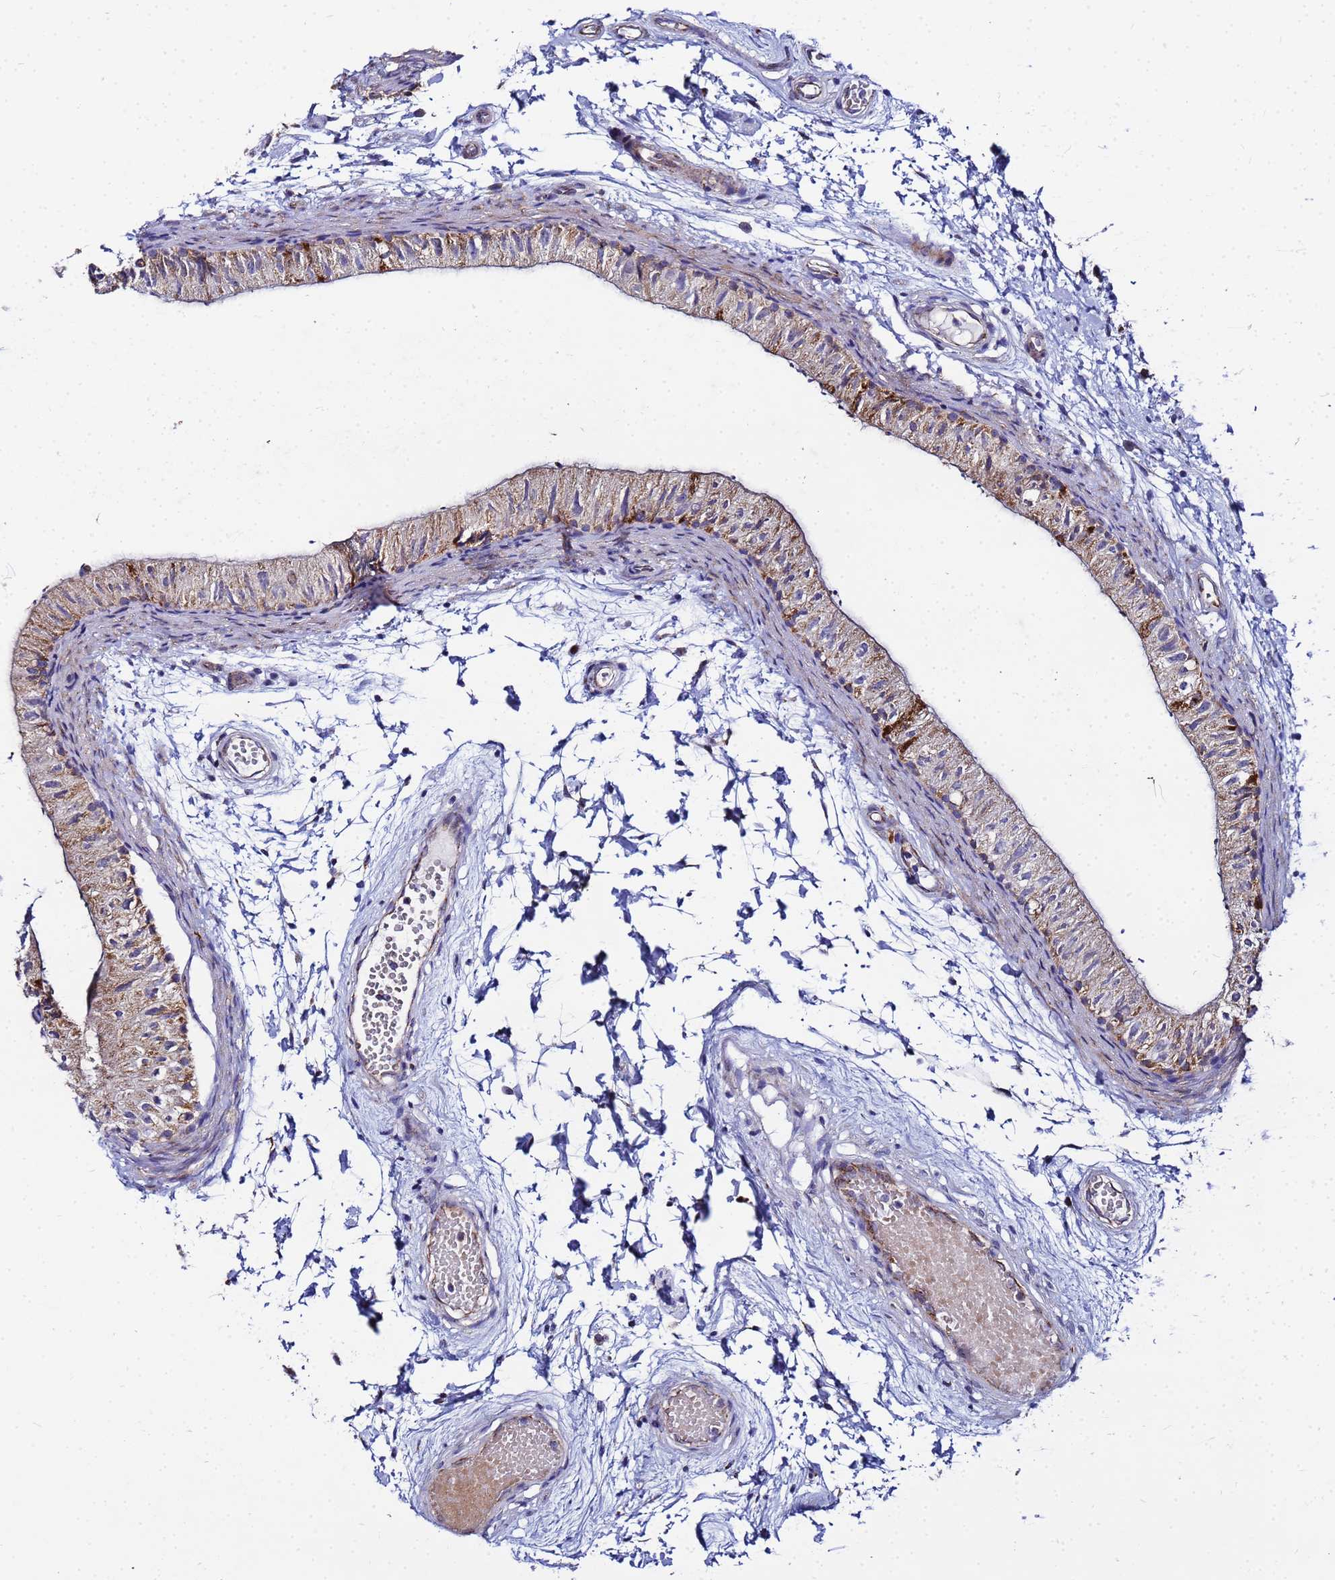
{"staining": {"intensity": "moderate", "quantity": ">75%", "location": "cytoplasmic/membranous"}, "tissue": "epididymis", "cell_type": "Glandular cells", "image_type": "normal", "snomed": [{"axis": "morphology", "description": "Normal tissue, NOS"}, {"axis": "topography", "description": "Epididymis"}], "caption": "This micrograph demonstrates benign epididymis stained with immunohistochemistry (IHC) to label a protein in brown. The cytoplasmic/membranous of glandular cells show moderate positivity for the protein. Nuclei are counter-stained blue.", "gene": "FAHD2A", "patient": {"sex": "male", "age": 50}}